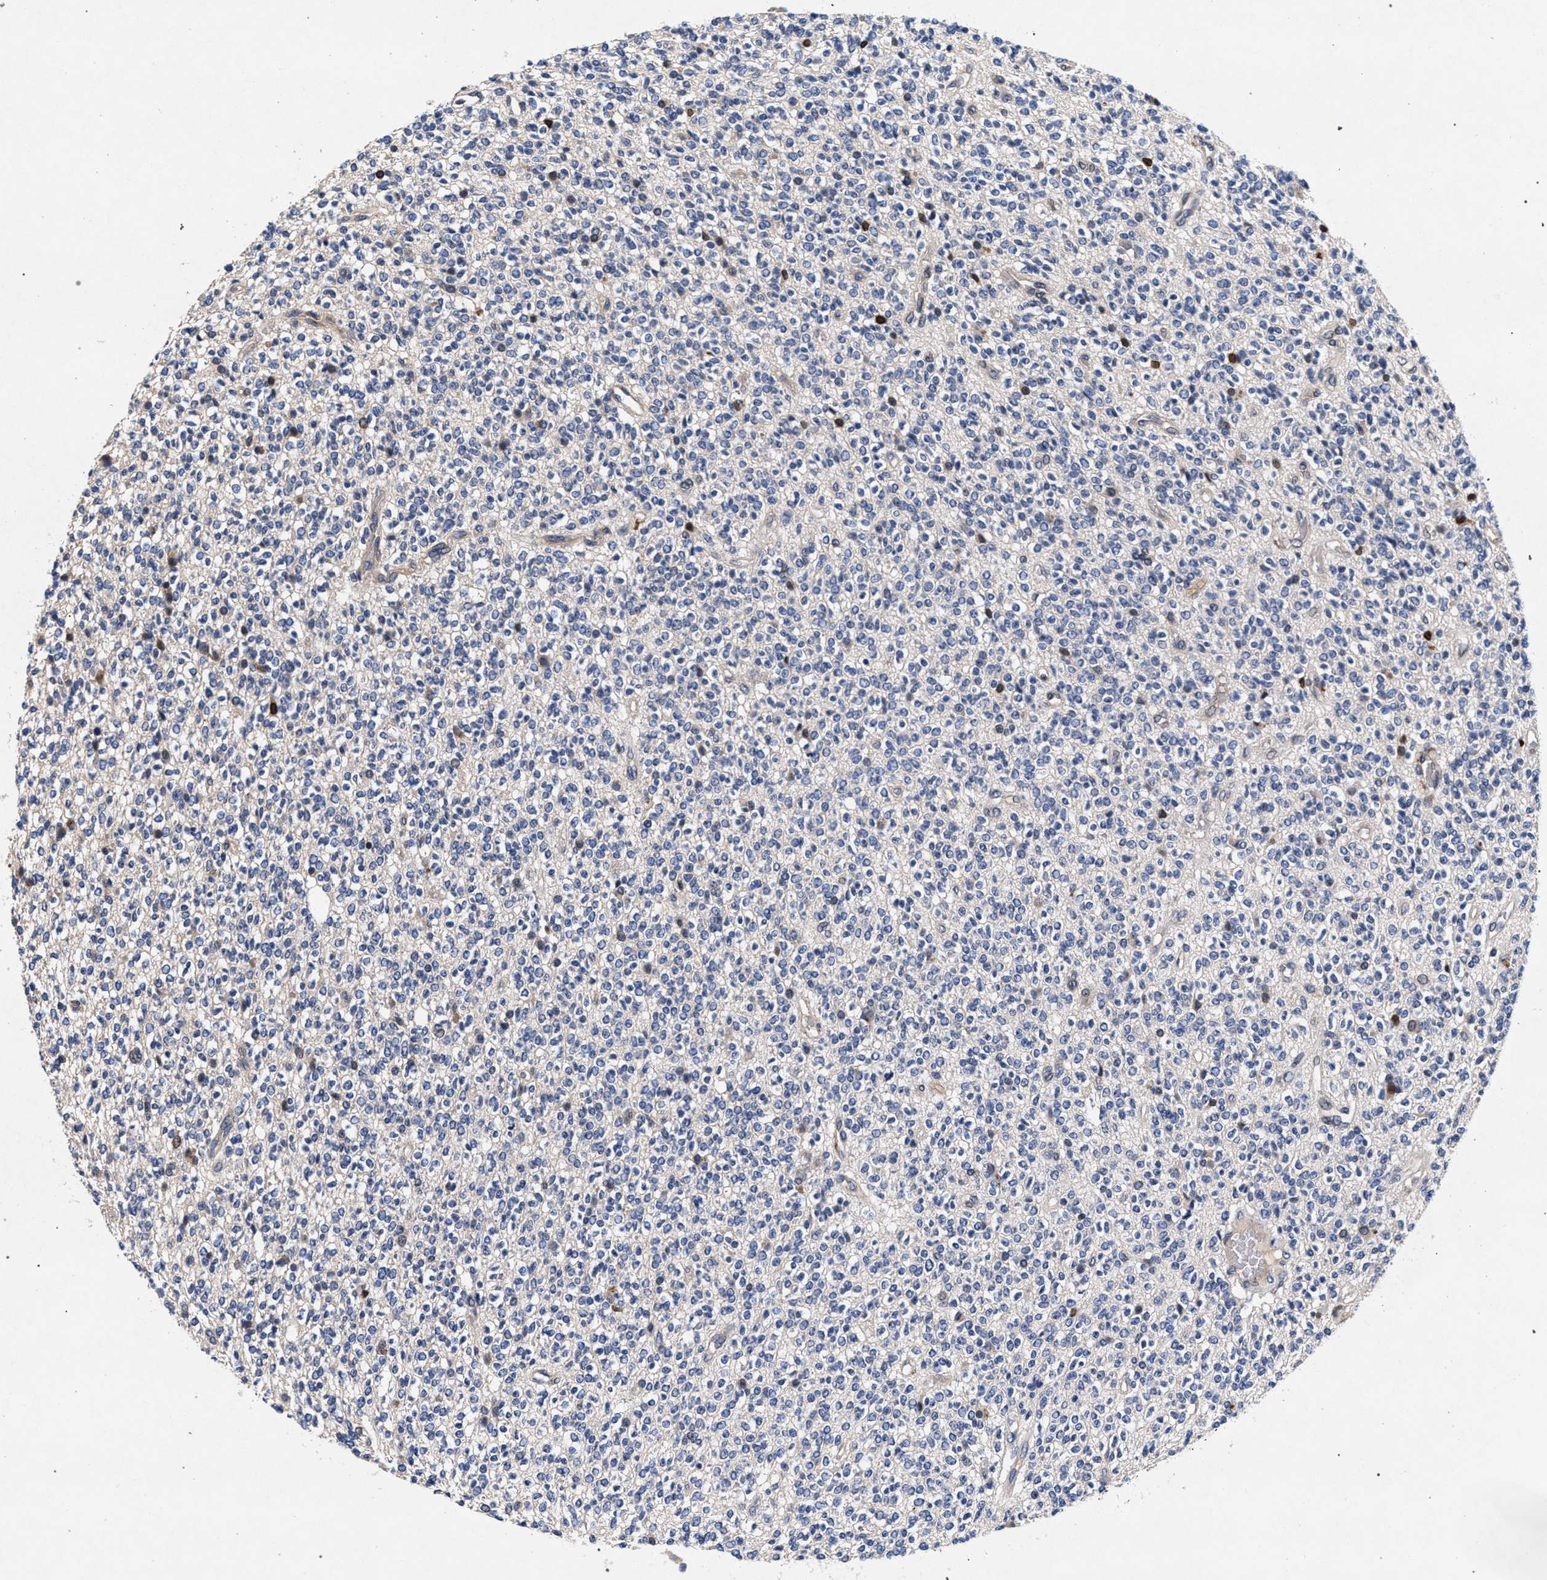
{"staining": {"intensity": "negative", "quantity": "none", "location": "none"}, "tissue": "glioma", "cell_type": "Tumor cells", "image_type": "cancer", "snomed": [{"axis": "morphology", "description": "Glioma, malignant, High grade"}, {"axis": "topography", "description": "Brain"}], "caption": "High power microscopy image of an immunohistochemistry photomicrograph of high-grade glioma (malignant), revealing no significant staining in tumor cells.", "gene": "NEK7", "patient": {"sex": "male", "age": 34}}